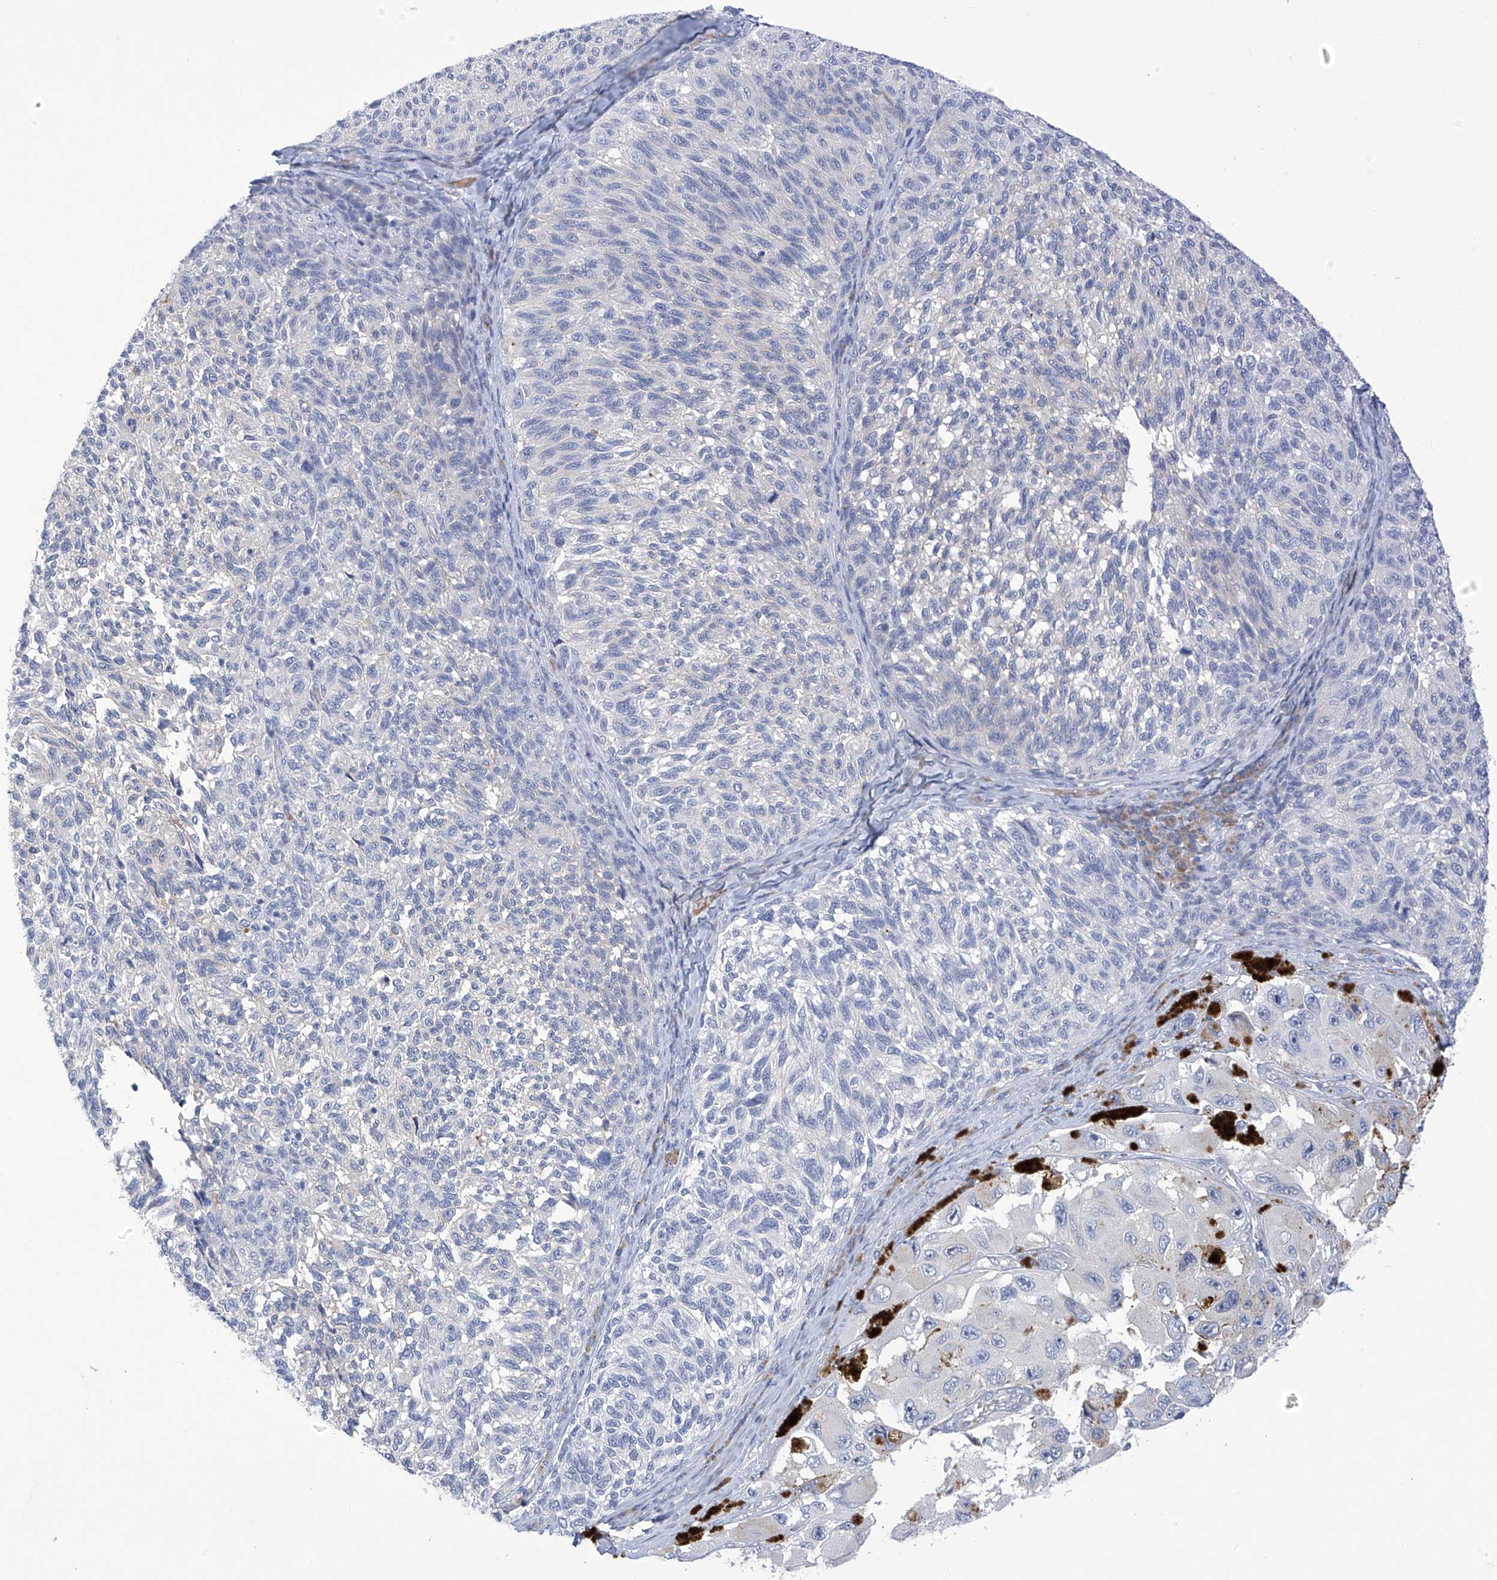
{"staining": {"intensity": "negative", "quantity": "none", "location": "none"}, "tissue": "melanoma", "cell_type": "Tumor cells", "image_type": "cancer", "snomed": [{"axis": "morphology", "description": "Malignant melanoma, NOS"}, {"axis": "topography", "description": "Skin"}], "caption": "Protein analysis of melanoma displays no significant expression in tumor cells.", "gene": "SLCO4A1", "patient": {"sex": "female", "age": 73}}